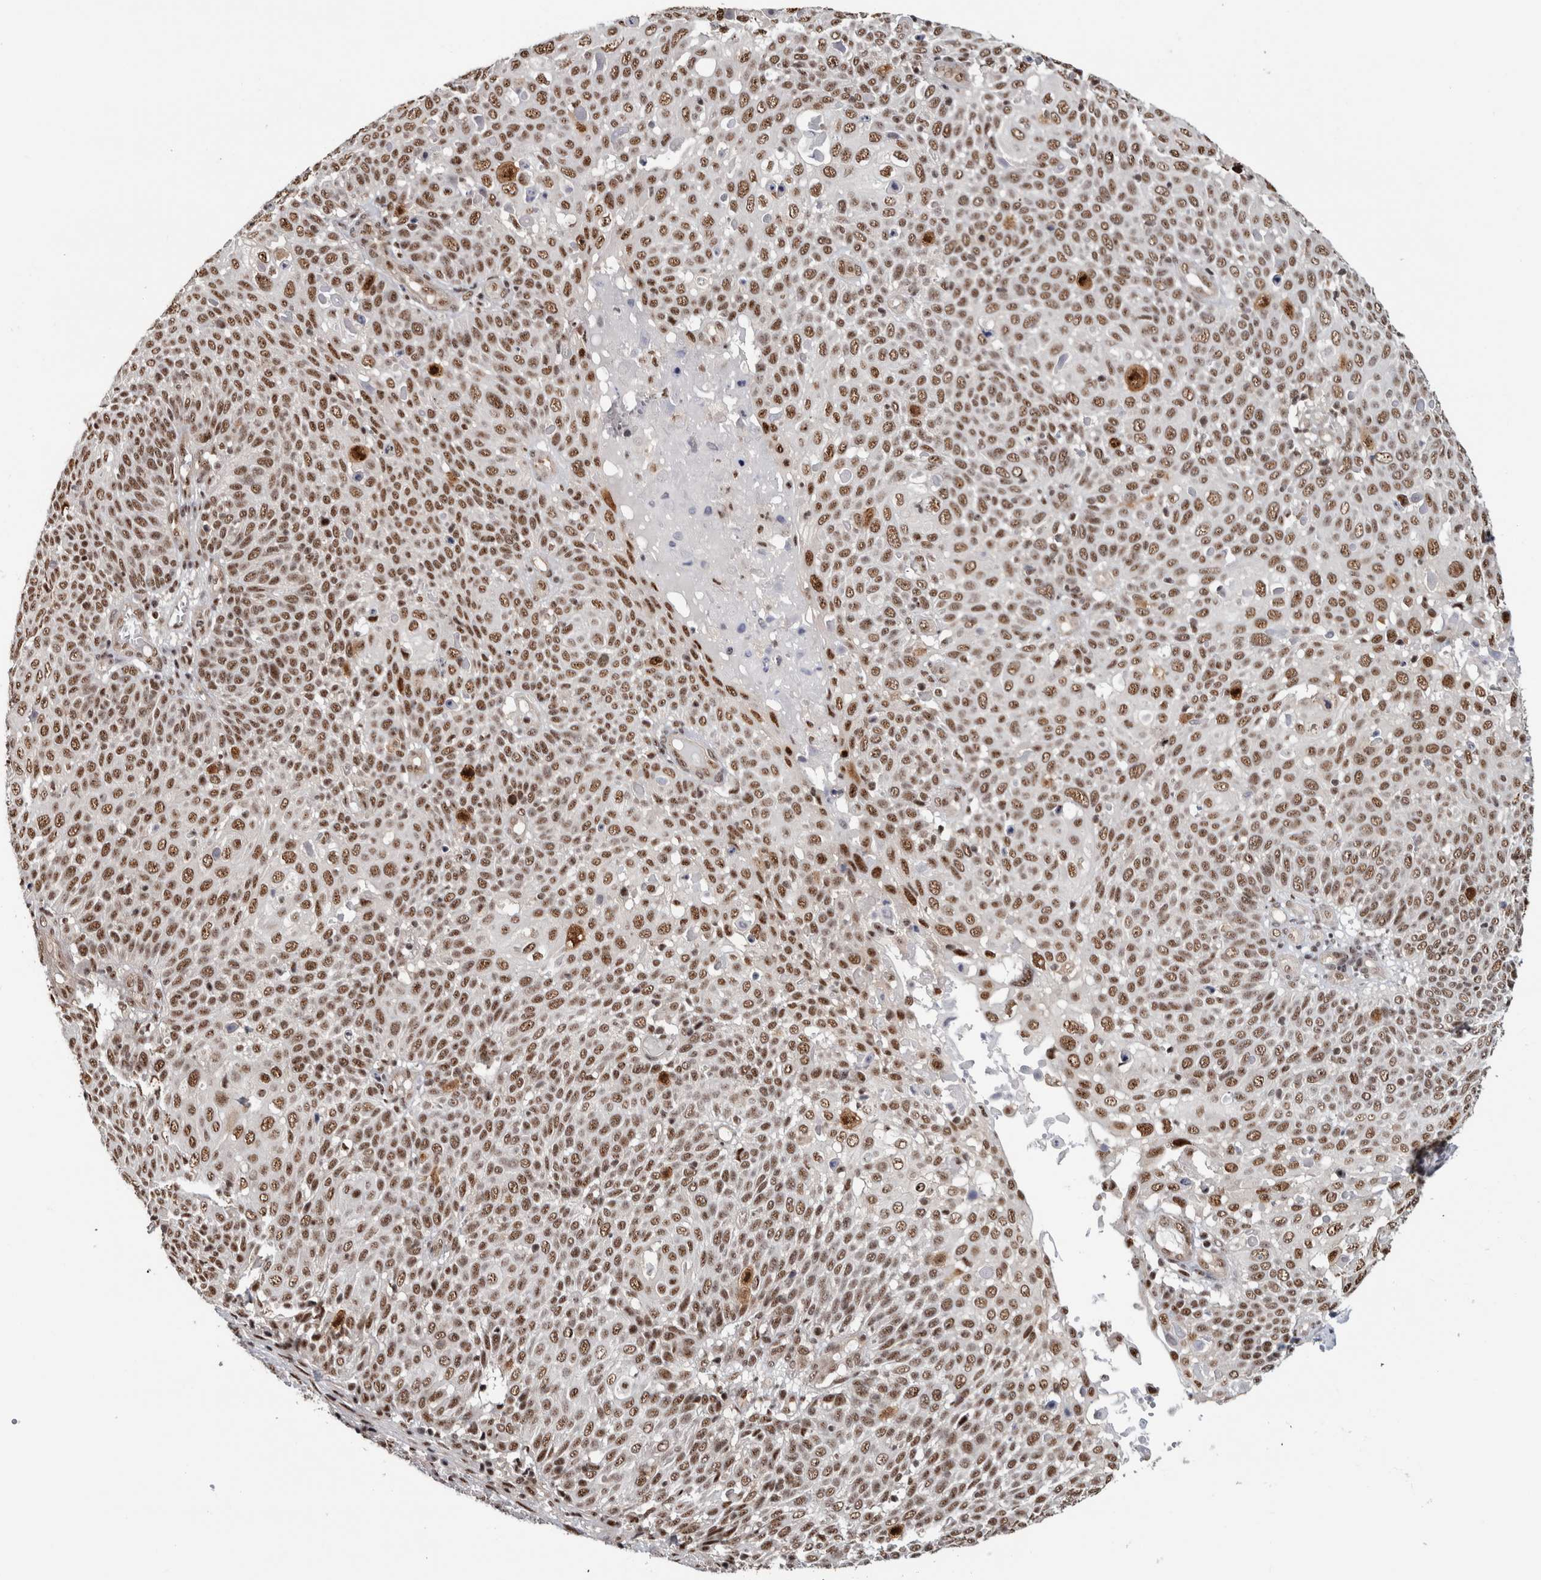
{"staining": {"intensity": "moderate", "quantity": ">75%", "location": "nuclear"}, "tissue": "cervical cancer", "cell_type": "Tumor cells", "image_type": "cancer", "snomed": [{"axis": "morphology", "description": "Squamous cell carcinoma, NOS"}, {"axis": "topography", "description": "Cervix"}], "caption": "A micrograph of cervical cancer (squamous cell carcinoma) stained for a protein reveals moderate nuclear brown staining in tumor cells.", "gene": "MKNK1", "patient": {"sex": "female", "age": 74}}